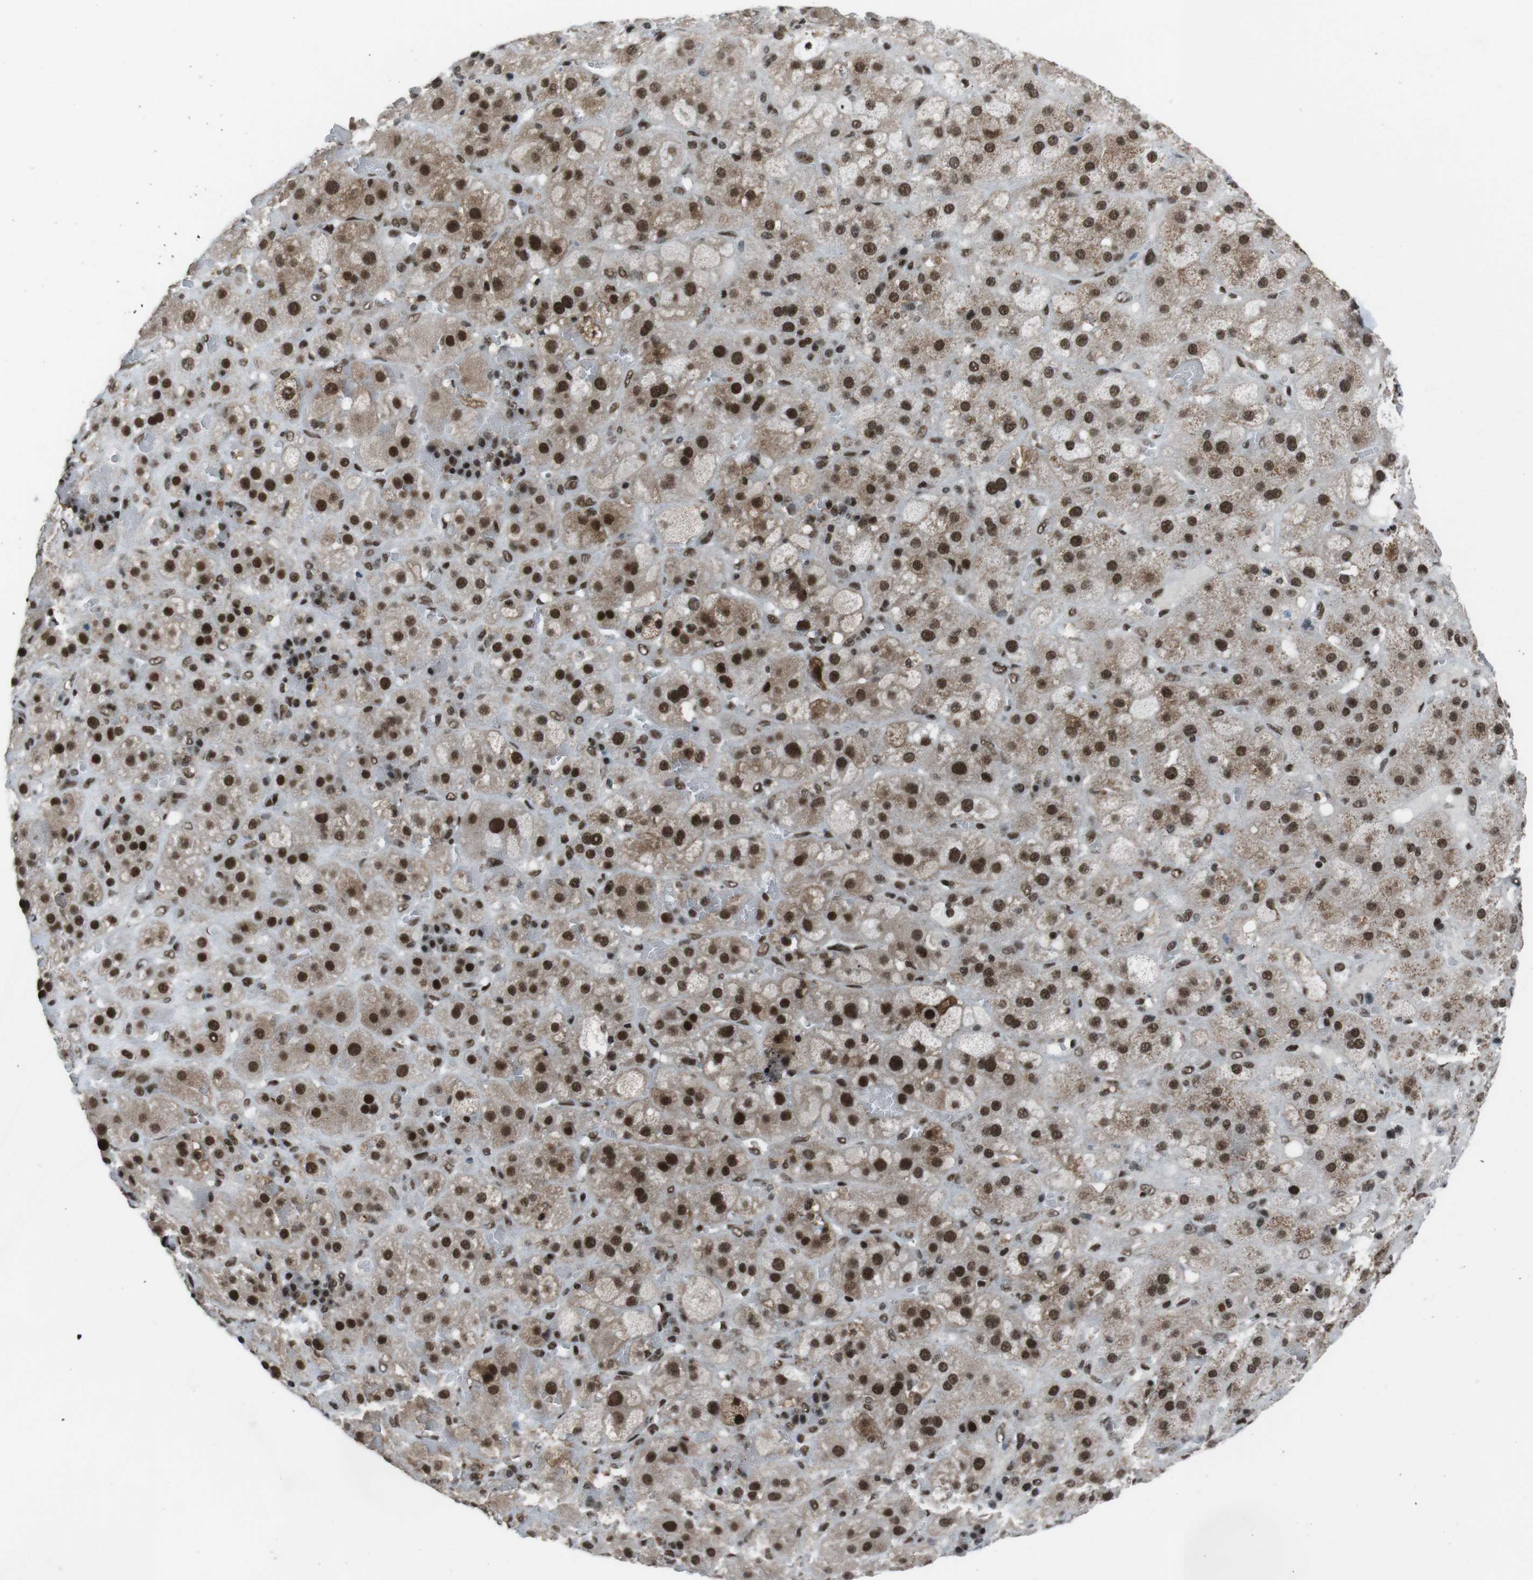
{"staining": {"intensity": "strong", "quantity": ">75%", "location": "nuclear"}, "tissue": "adrenal gland", "cell_type": "Glandular cells", "image_type": "normal", "snomed": [{"axis": "morphology", "description": "Normal tissue, NOS"}, {"axis": "topography", "description": "Adrenal gland"}], "caption": "Strong nuclear positivity for a protein is seen in about >75% of glandular cells of benign adrenal gland using IHC.", "gene": "TAF1", "patient": {"sex": "female", "age": 47}}